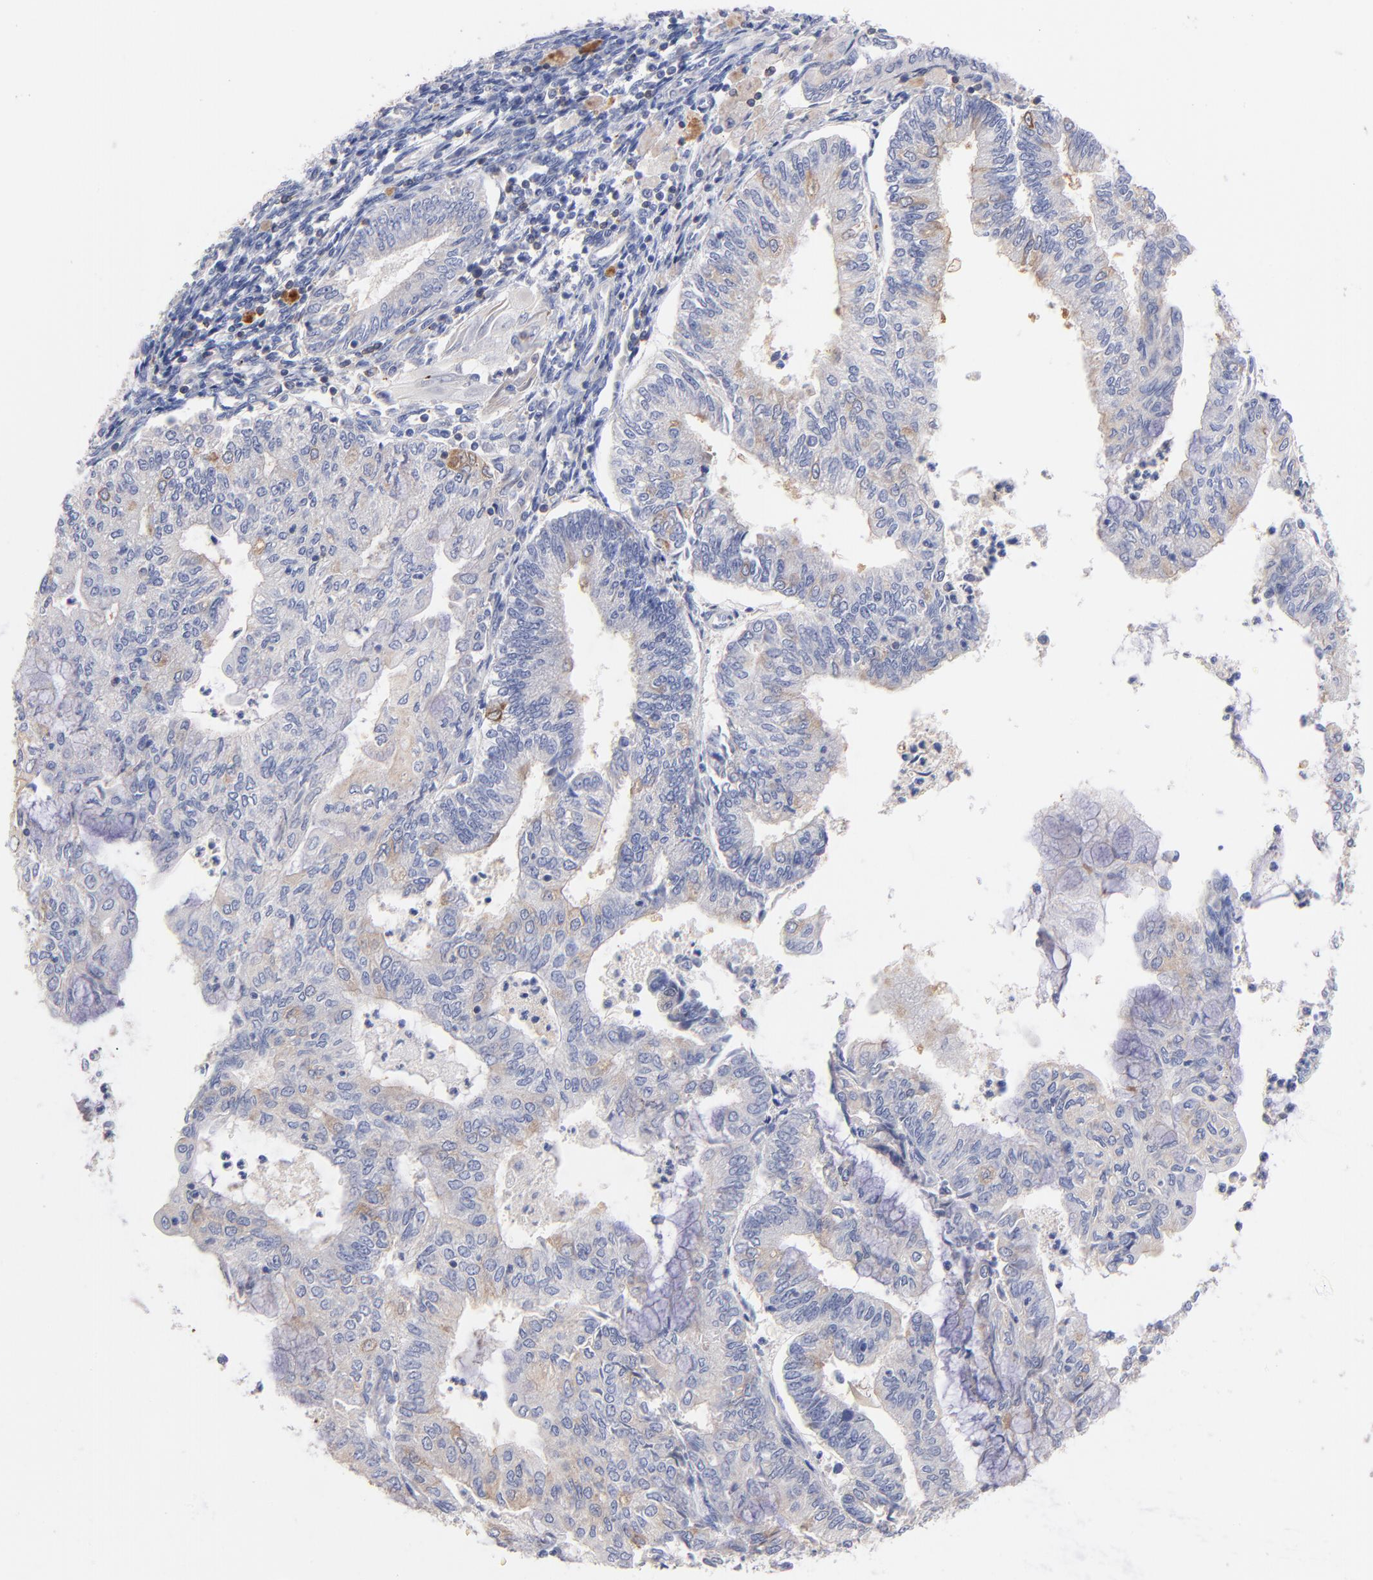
{"staining": {"intensity": "weak", "quantity": "<25%", "location": "cytoplasmic/membranous"}, "tissue": "endometrial cancer", "cell_type": "Tumor cells", "image_type": "cancer", "snomed": [{"axis": "morphology", "description": "Adenocarcinoma, NOS"}, {"axis": "topography", "description": "Endometrium"}], "caption": "There is no significant expression in tumor cells of endometrial adenocarcinoma.", "gene": "KREMEN2", "patient": {"sex": "female", "age": 59}}